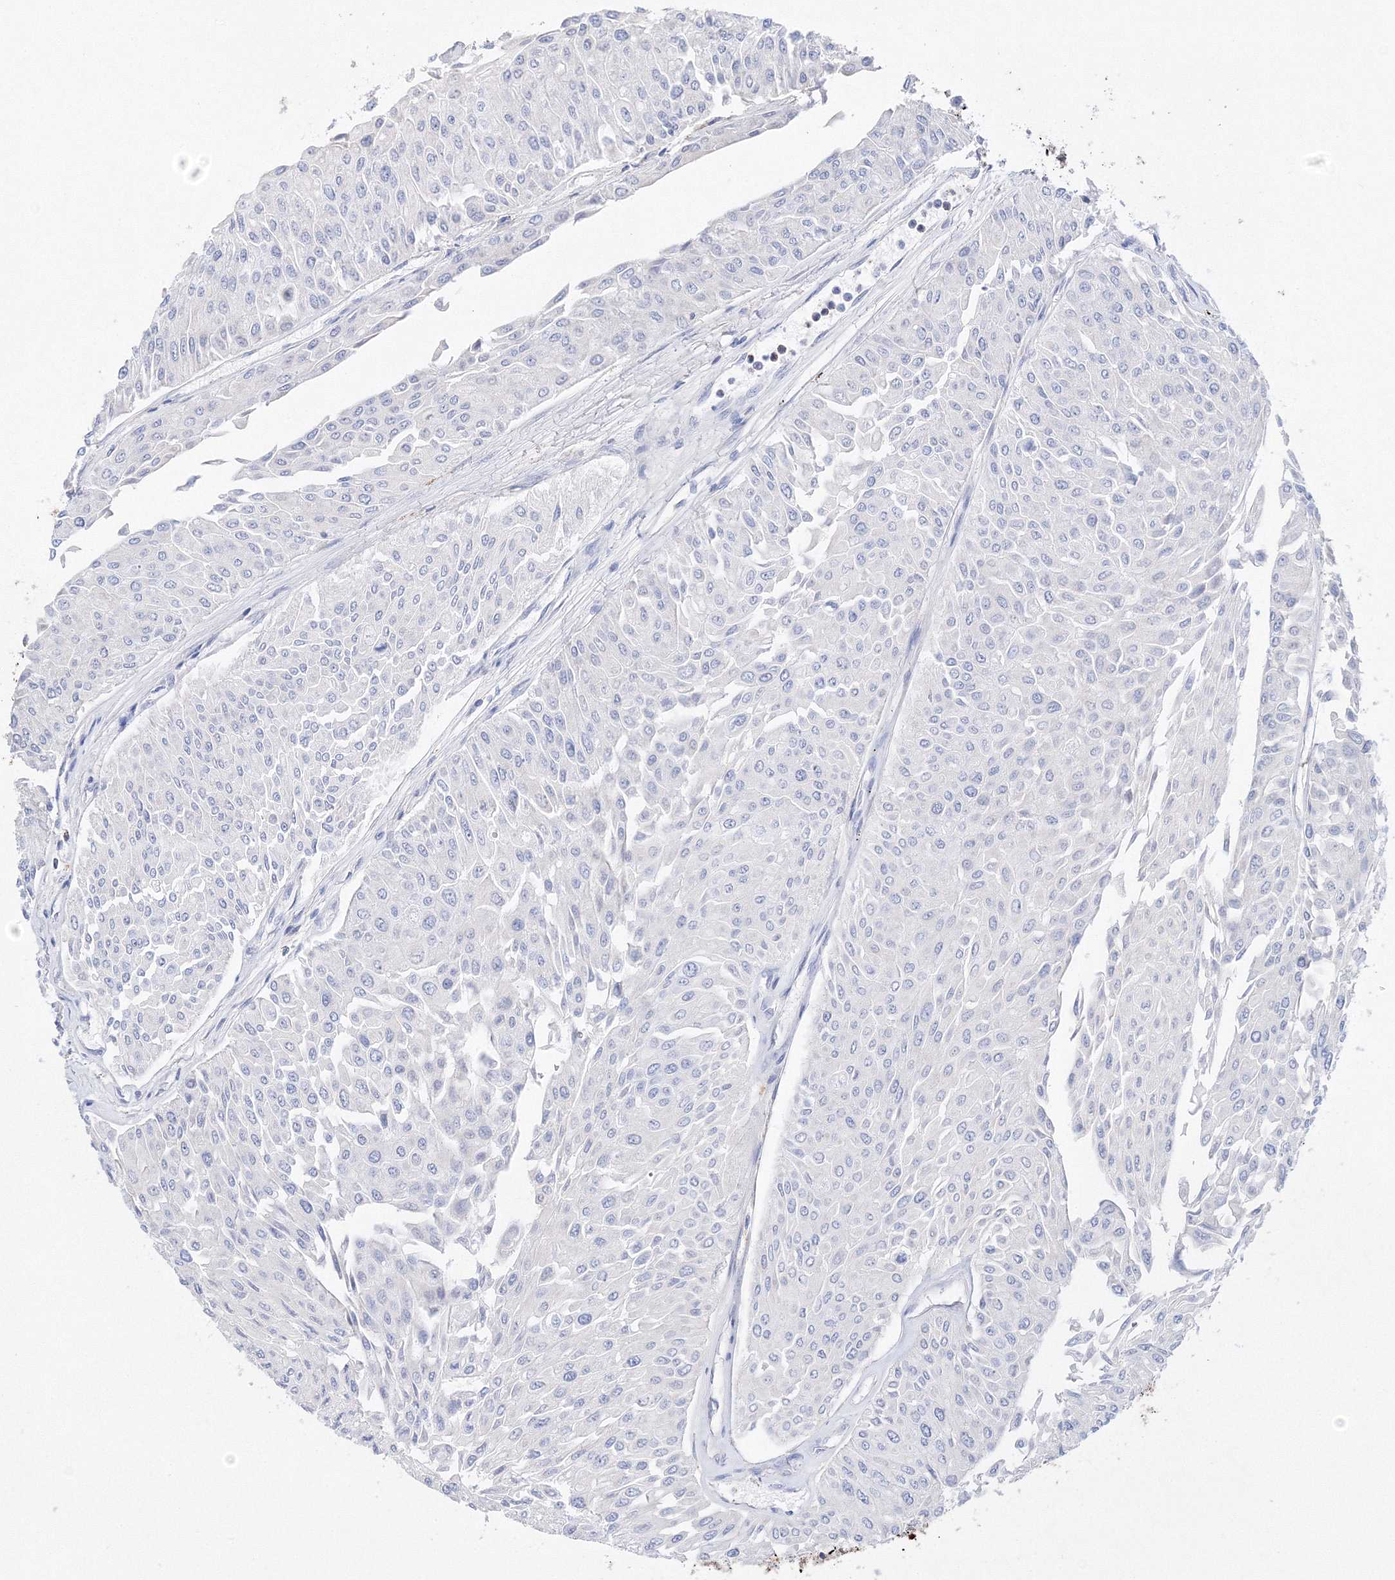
{"staining": {"intensity": "negative", "quantity": "none", "location": "none"}, "tissue": "urothelial cancer", "cell_type": "Tumor cells", "image_type": "cancer", "snomed": [{"axis": "morphology", "description": "Urothelial carcinoma, Low grade"}, {"axis": "topography", "description": "Urinary bladder"}], "caption": "IHC histopathology image of urothelial carcinoma (low-grade) stained for a protein (brown), which exhibits no staining in tumor cells.", "gene": "MERTK", "patient": {"sex": "male", "age": 67}}